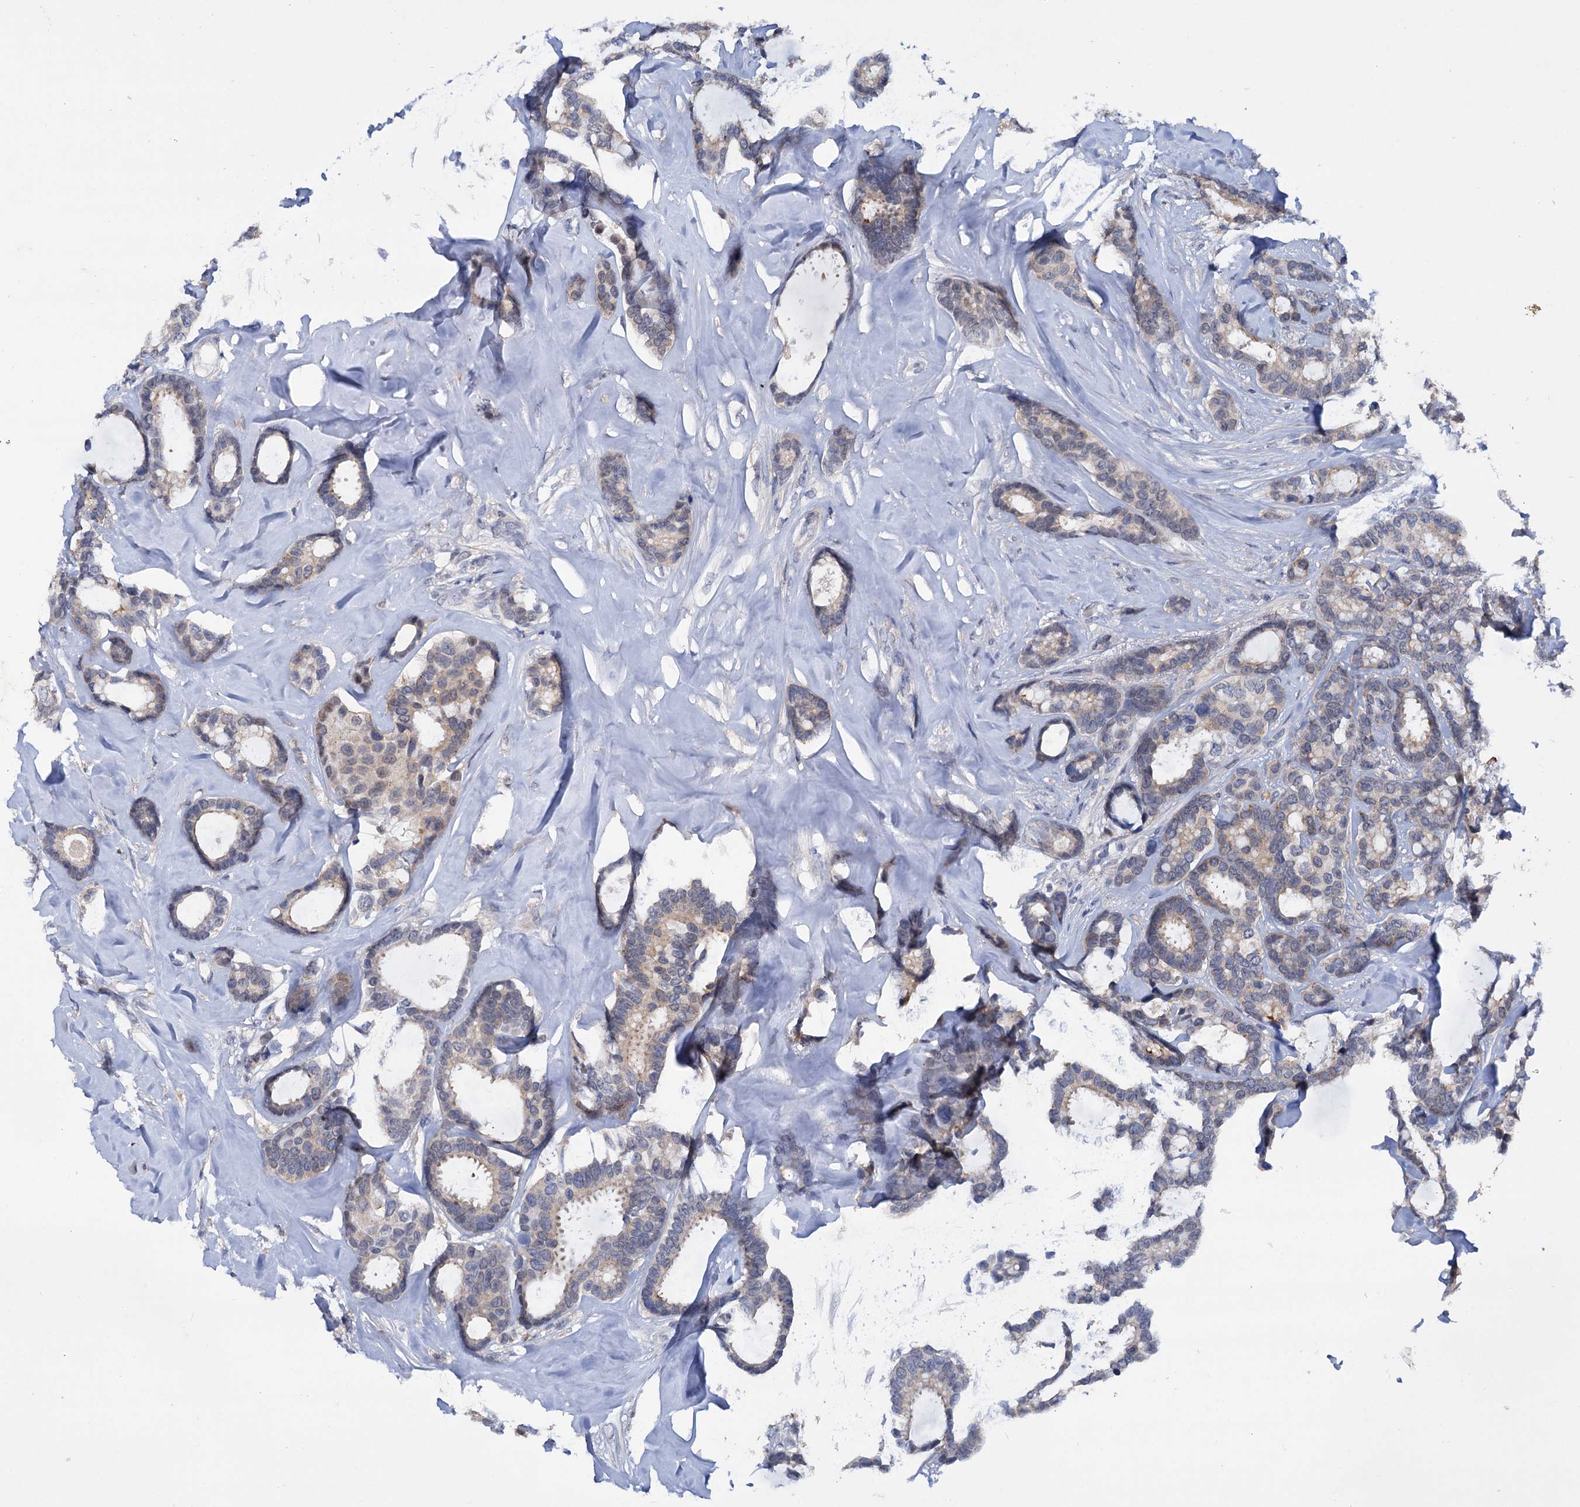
{"staining": {"intensity": "weak", "quantity": "<25%", "location": "cytoplasmic/membranous"}, "tissue": "breast cancer", "cell_type": "Tumor cells", "image_type": "cancer", "snomed": [{"axis": "morphology", "description": "Duct carcinoma"}, {"axis": "topography", "description": "Breast"}], "caption": "A high-resolution image shows immunohistochemistry (IHC) staining of breast infiltrating ductal carcinoma, which reveals no significant staining in tumor cells.", "gene": "MID1IP1", "patient": {"sex": "female", "age": 87}}